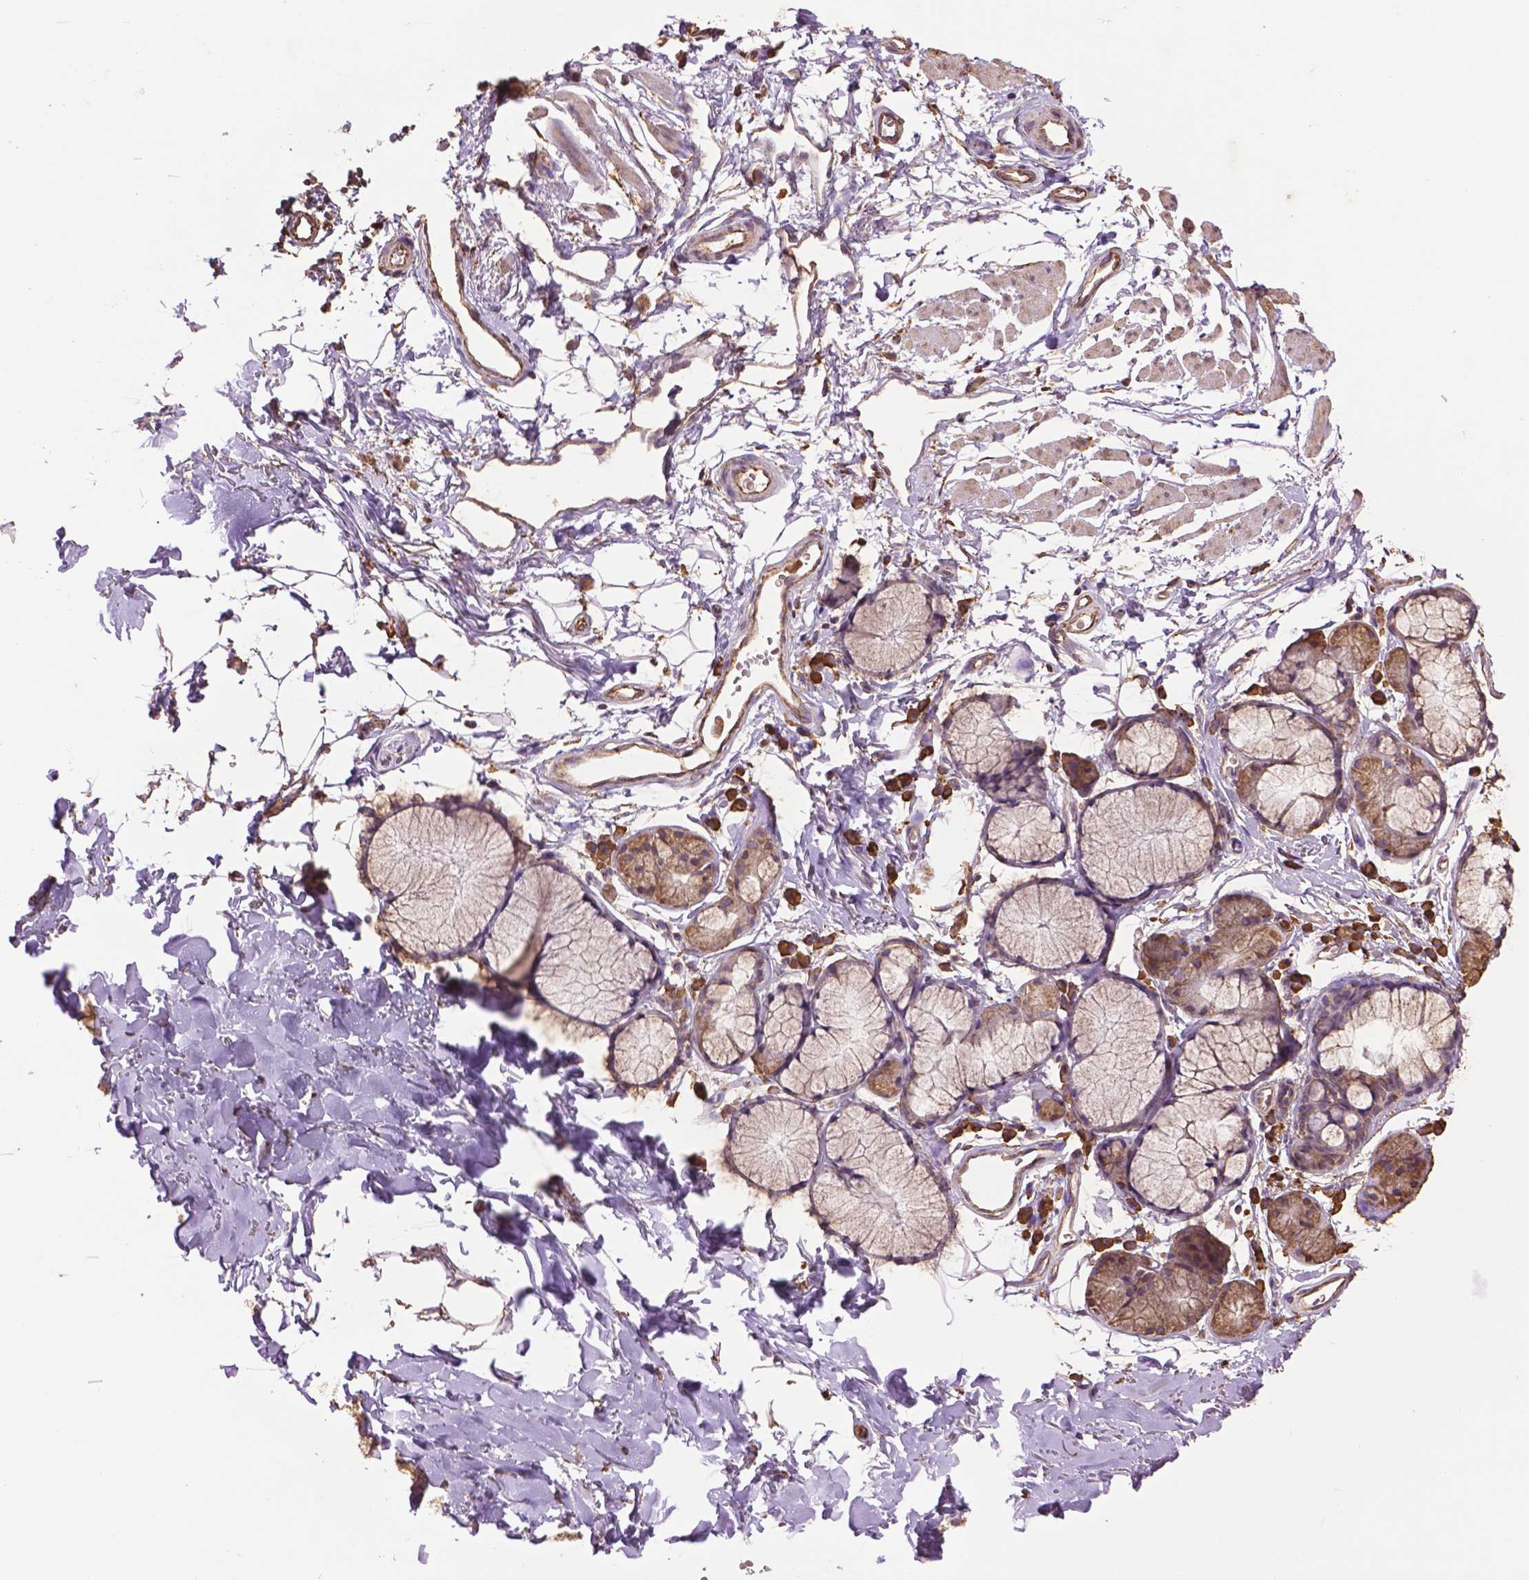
{"staining": {"intensity": "weak", "quantity": ">75%", "location": "cytoplasmic/membranous"}, "tissue": "adipose tissue", "cell_type": "Adipocytes", "image_type": "normal", "snomed": [{"axis": "morphology", "description": "Normal tissue, NOS"}, {"axis": "topography", "description": "Cartilage tissue"}, {"axis": "topography", "description": "Bronchus"}], "caption": "A histopathology image showing weak cytoplasmic/membranous expression in about >75% of adipocytes in unremarkable adipose tissue, as visualized by brown immunohistochemical staining.", "gene": "PPP2R5E", "patient": {"sex": "female", "age": 79}}